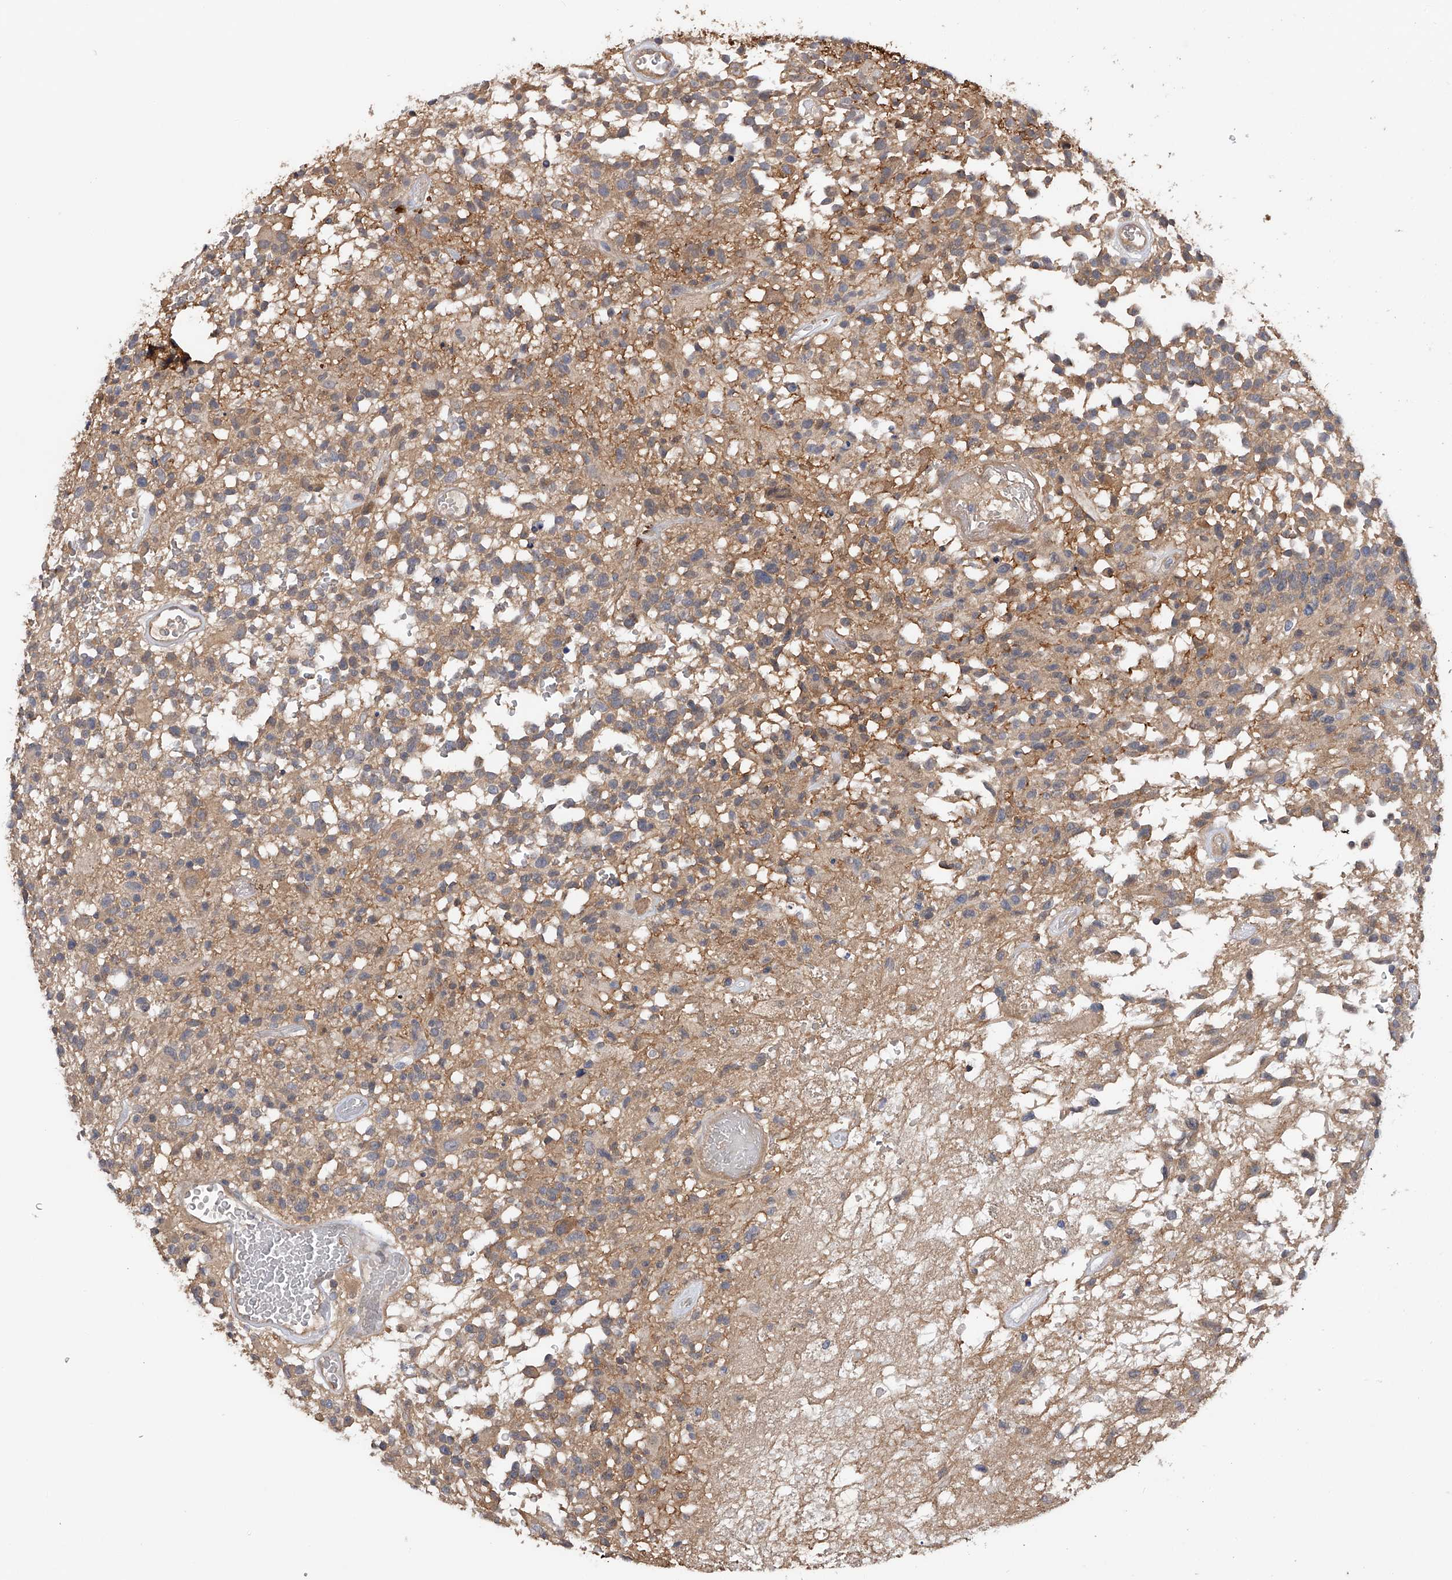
{"staining": {"intensity": "negative", "quantity": "none", "location": "none"}, "tissue": "glioma", "cell_type": "Tumor cells", "image_type": "cancer", "snomed": [{"axis": "morphology", "description": "Glioma, malignant, High grade"}, {"axis": "morphology", "description": "Glioblastoma, NOS"}, {"axis": "topography", "description": "Brain"}], "caption": "Tumor cells are negative for brown protein staining in high-grade glioma (malignant). (Stains: DAB (3,3'-diaminobenzidine) IHC with hematoxylin counter stain, Microscopy: brightfield microscopy at high magnification).", "gene": "CFAP298", "patient": {"sex": "male", "age": 60}}